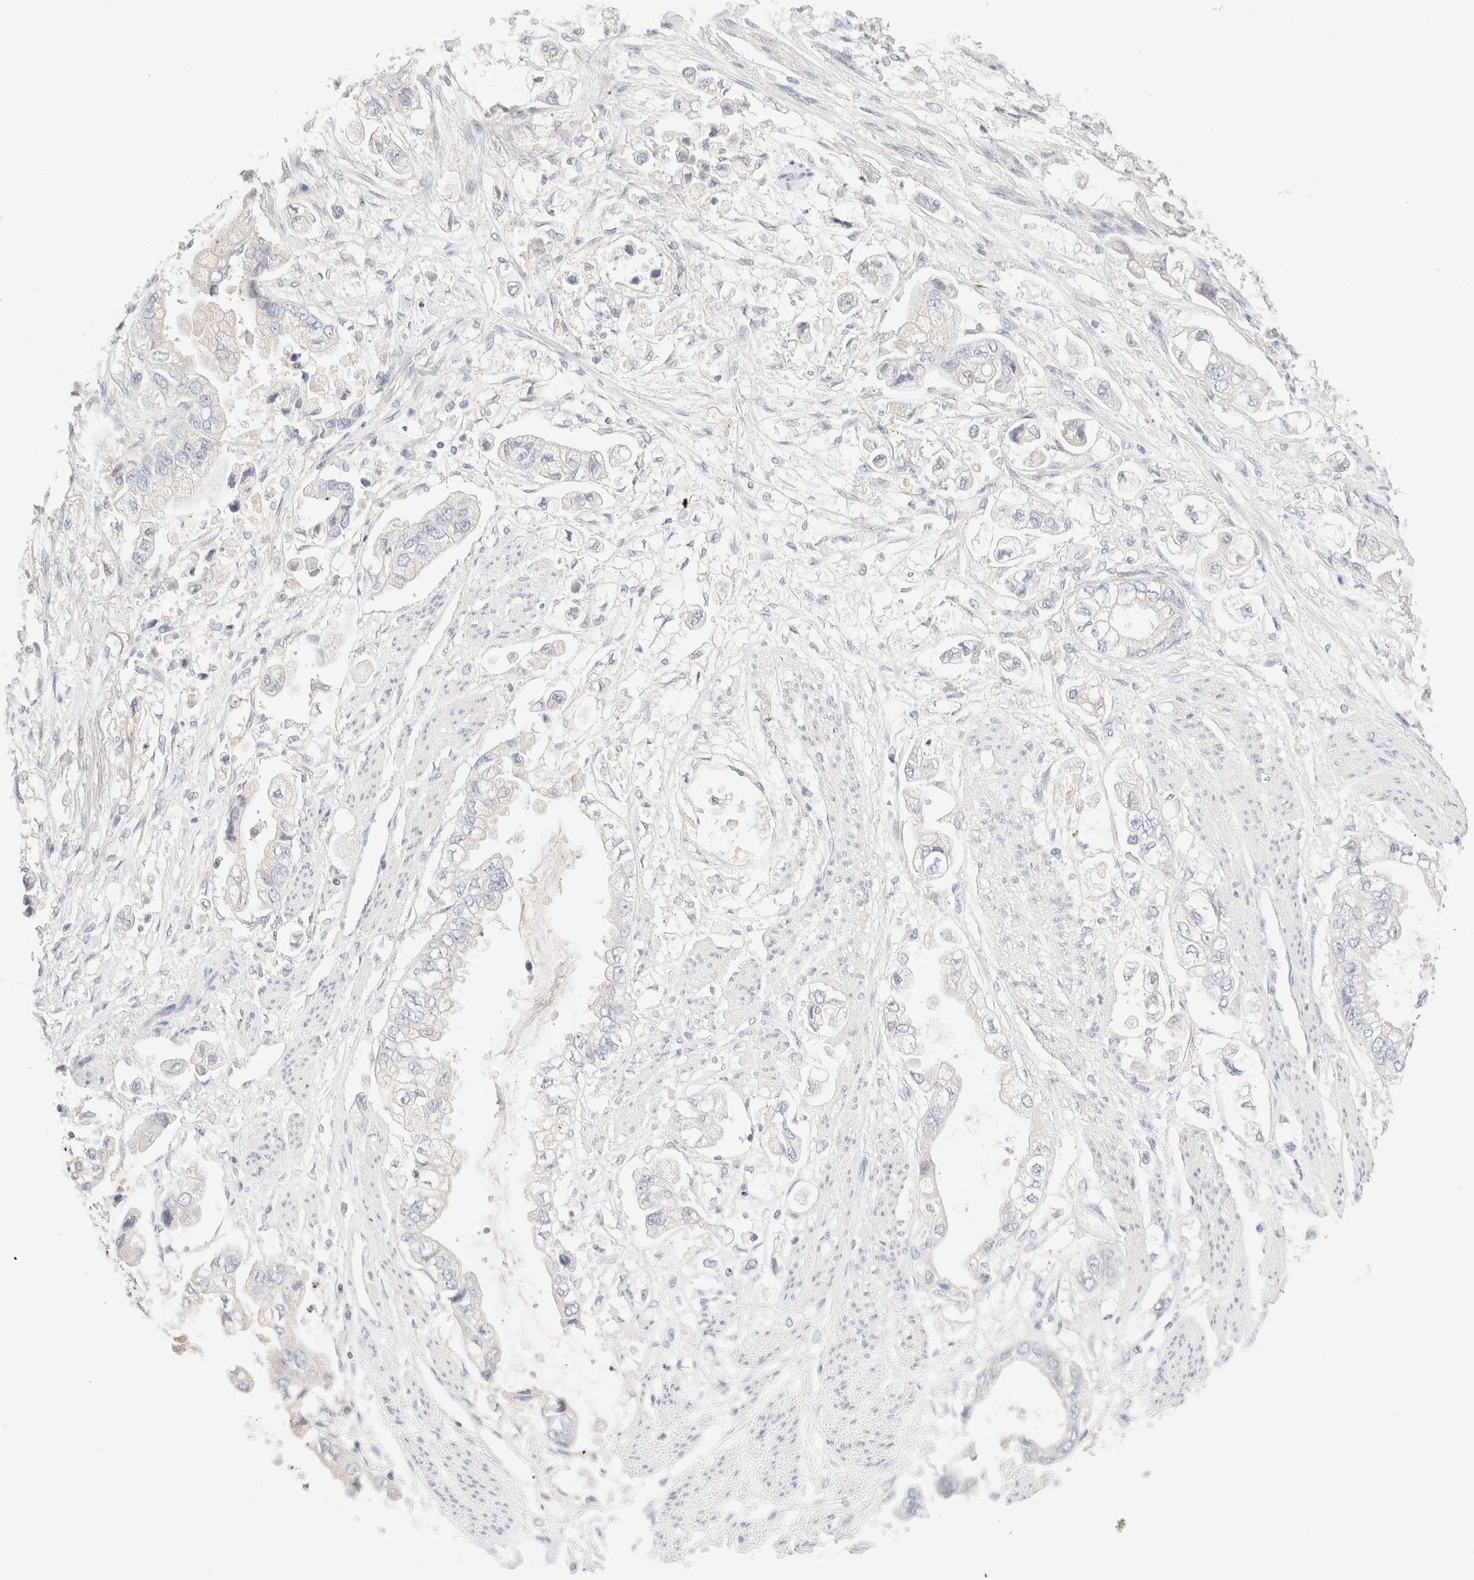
{"staining": {"intensity": "negative", "quantity": "none", "location": "none"}, "tissue": "stomach cancer", "cell_type": "Tumor cells", "image_type": "cancer", "snomed": [{"axis": "morphology", "description": "Adenocarcinoma, NOS"}, {"axis": "topography", "description": "Stomach"}], "caption": "There is no significant positivity in tumor cells of stomach cancer (adenocarcinoma).", "gene": "SARM1", "patient": {"sex": "male", "age": 62}}